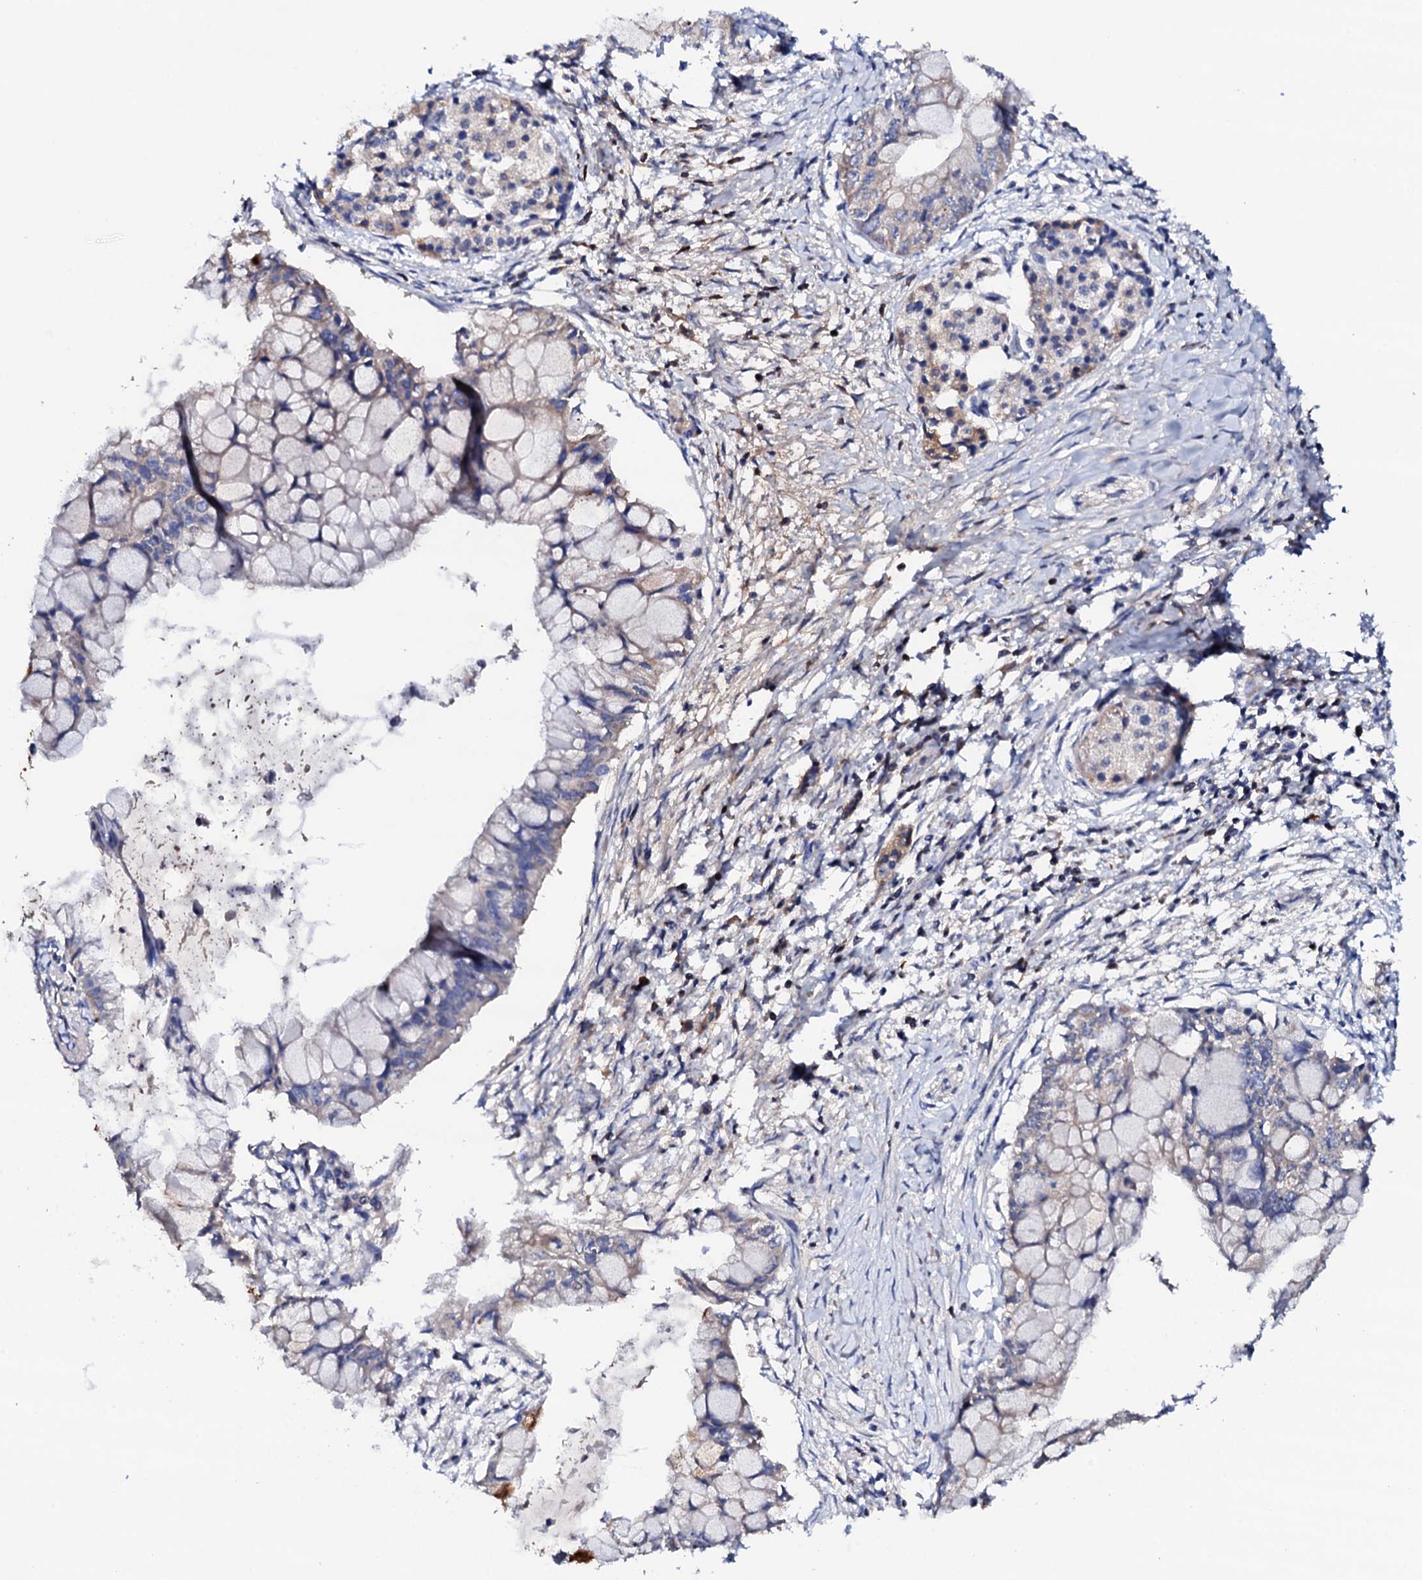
{"staining": {"intensity": "negative", "quantity": "none", "location": "none"}, "tissue": "pancreatic cancer", "cell_type": "Tumor cells", "image_type": "cancer", "snomed": [{"axis": "morphology", "description": "Adenocarcinoma, NOS"}, {"axis": "topography", "description": "Pancreas"}], "caption": "Immunohistochemical staining of human pancreatic adenocarcinoma displays no significant expression in tumor cells. (DAB (3,3'-diaminobenzidine) immunohistochemistry with hematoxylin counter stain).", "gene": "TCAF2", "patient": {"sex": "male", "age": 48}}